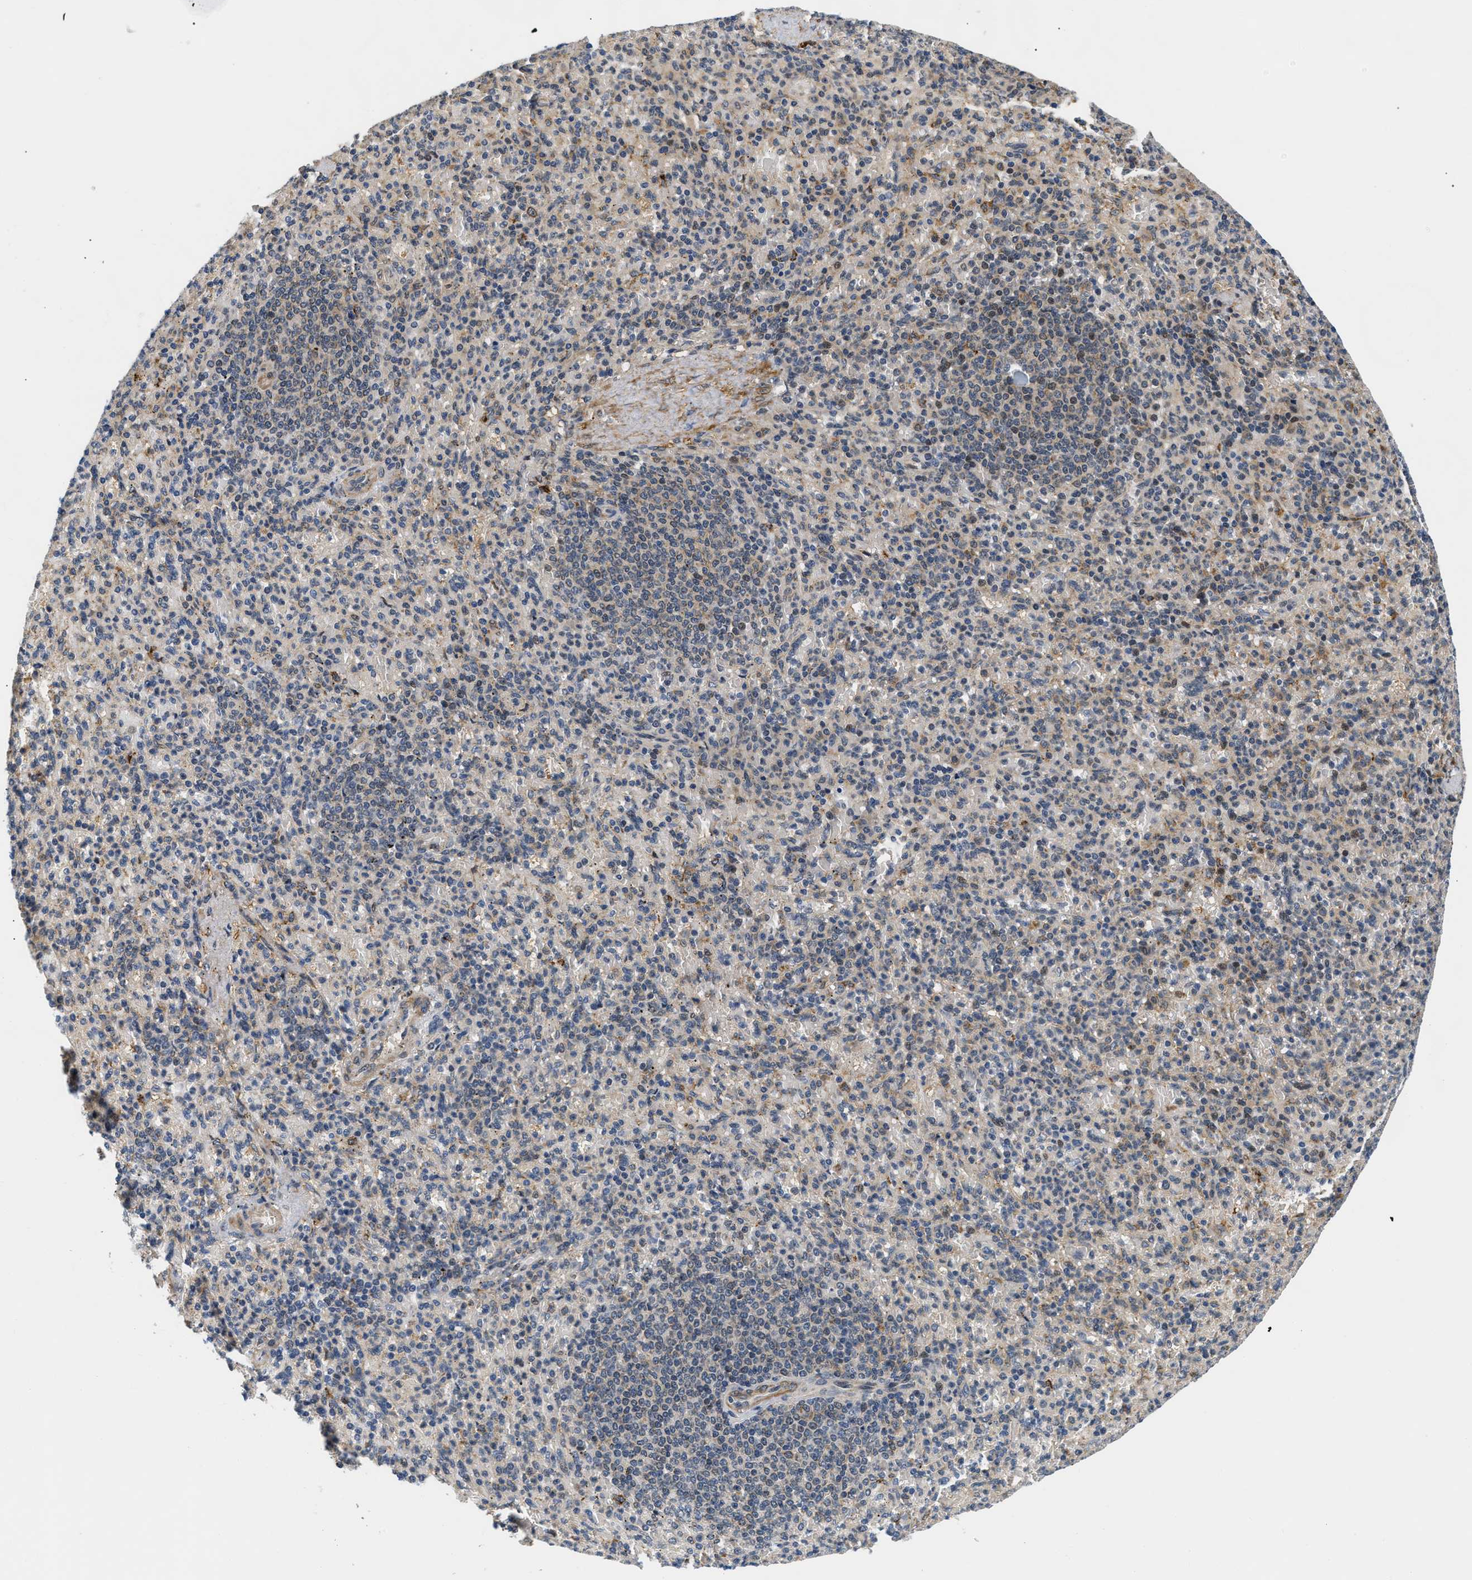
{"staining": {"intensity": "moderate", "quantity": "<25%", "location": "cytoplasmic/membranous"}, "tissue": "spleen", "cell_type": "Cells in red pulp", "image_type": "normal", "snomed": [{"axis": "morphology", "description": "Normal tissue, NOS"}, {"axis": "topography", "description": "Spleen"}], "caption": "The histopathology image reveals staining of benign spleen, revealing moderate cytoplasmic/membranous protein staining (brown color) within cells in red pulp.", "gene": "LARP6", "patient": {"sex": "female", "age": 74}}